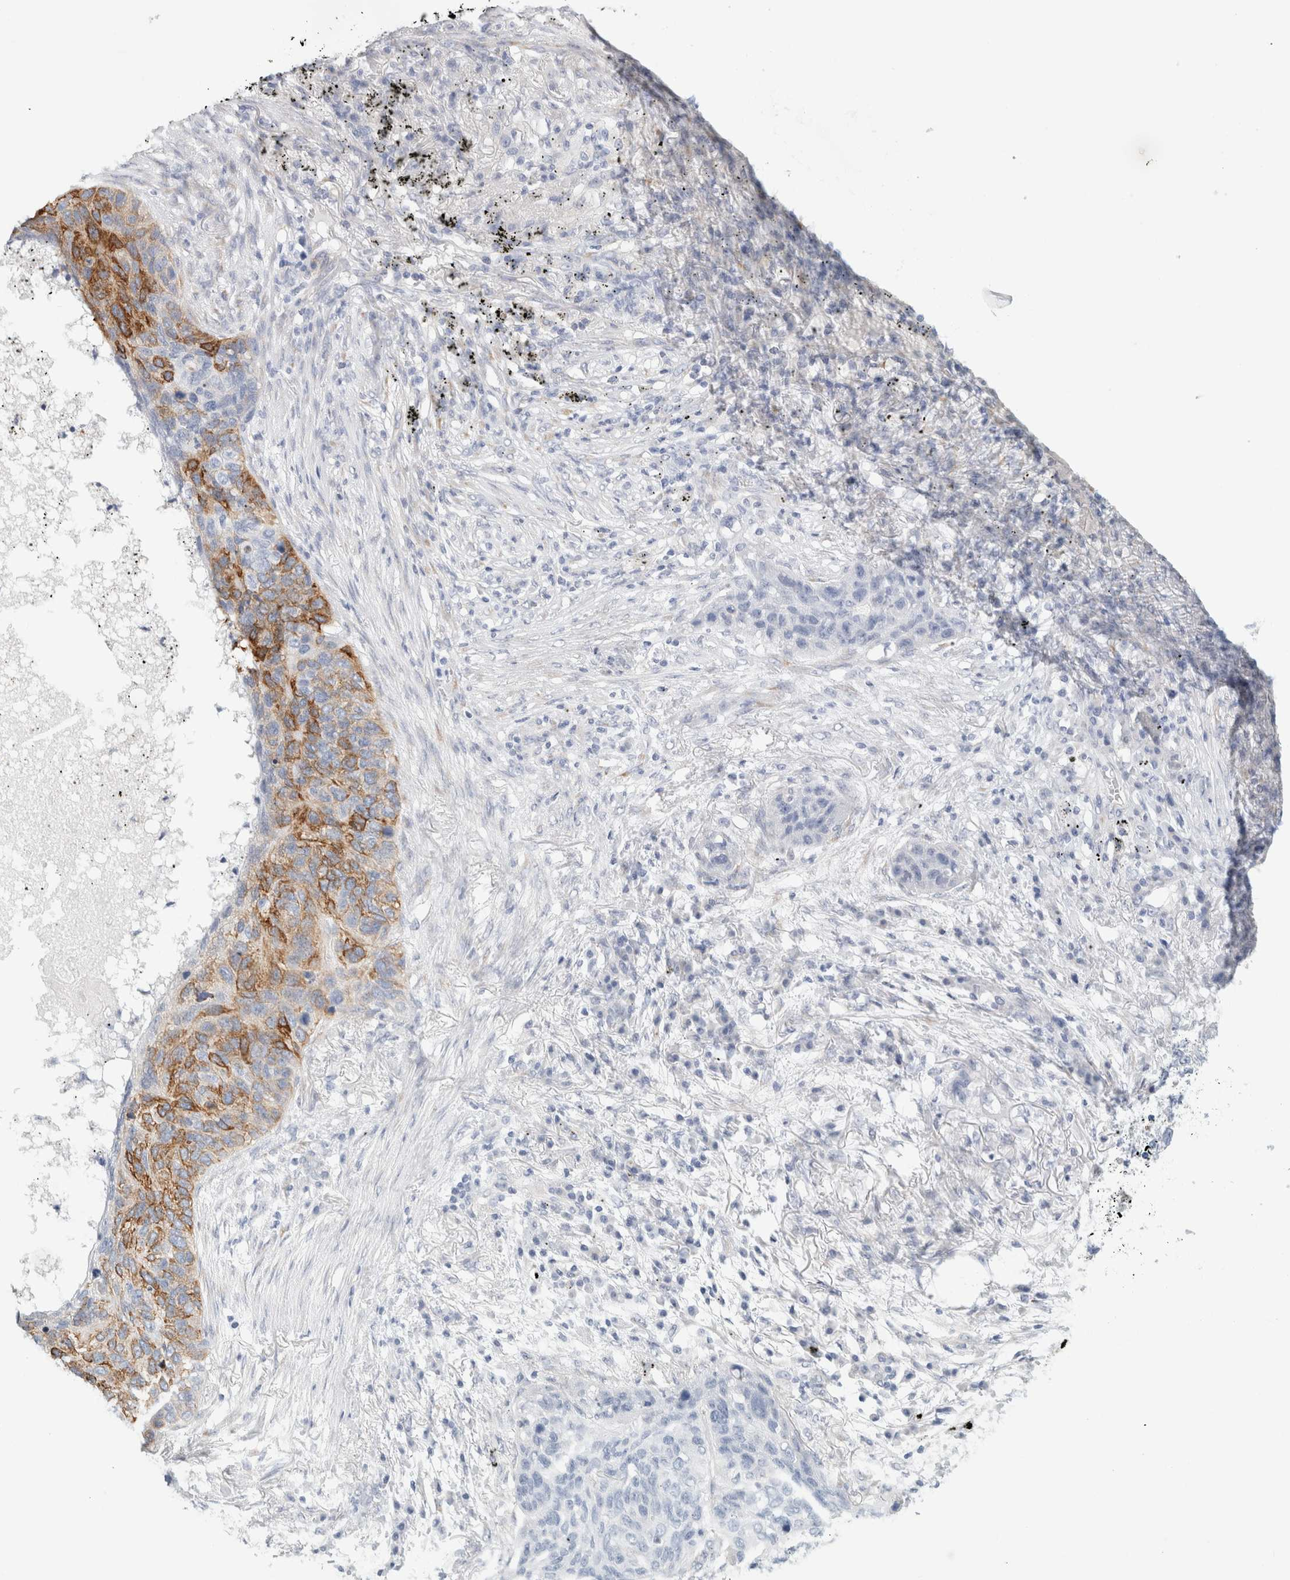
{"staining": {"intensity": "moderate", "quantity": "25%-75%", "location": "cytoplasmic/membranous"}, "tissue": "lung cancer", "cell_type": "Tumor cells", "image_type": "cancer", "snomed": [{"axis": "morphology", "description": "Squamous cell carcinoma, NOS"}, {"axis": "topography", "description": "Lung"}], "caption": "Tumor cells display medium levels of moderate cytoplasmic/membranous staining in approximately 25%-75% of cells in lung cancer. (DAB (3,3'-diaminobenzidine) IHC, brown staining for protein, blue staining for nuclei).", "gene": "RTN4", "patient": {"sex": "female", "age": 63}}